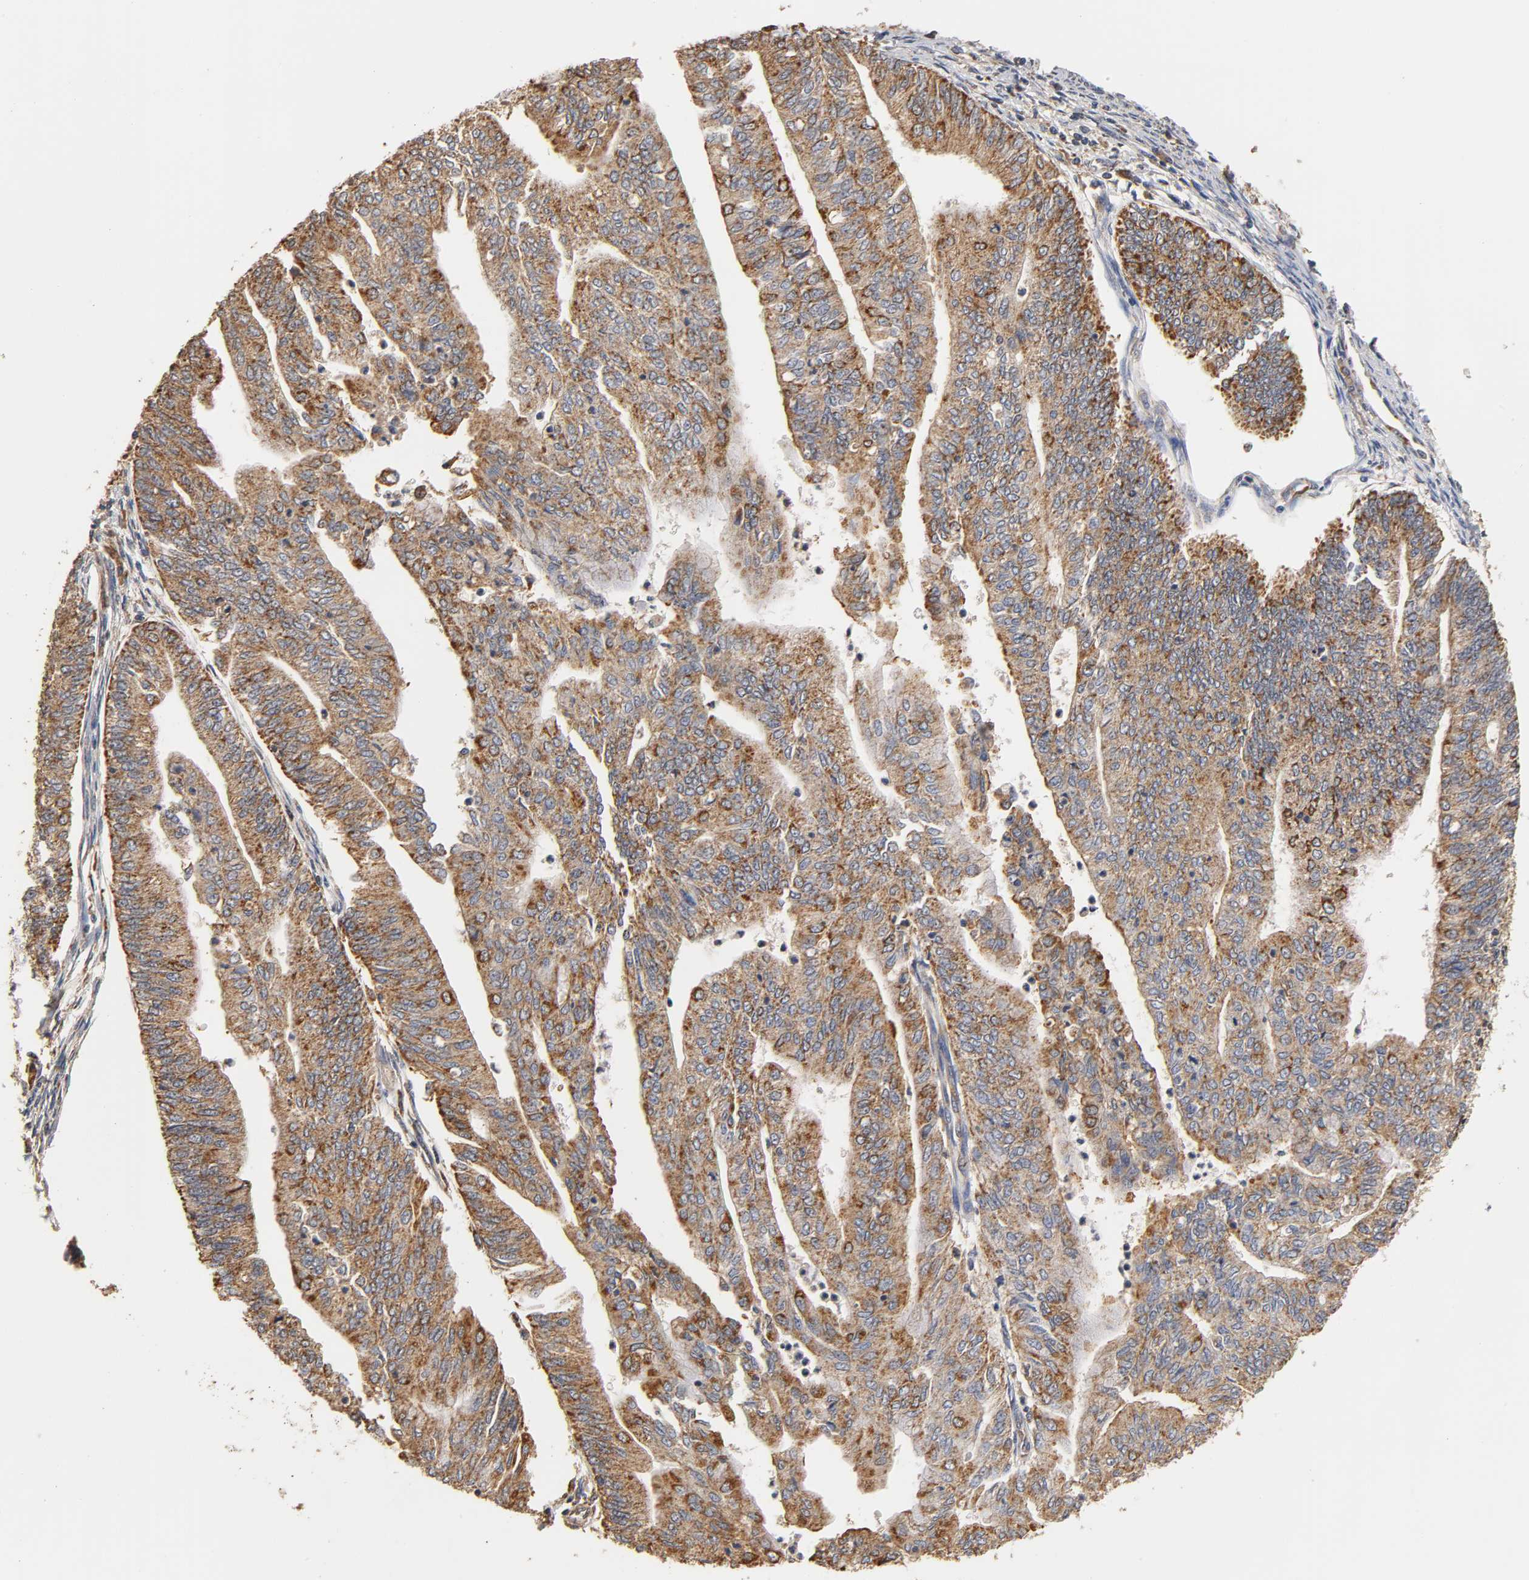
{"staining": {"intensity": "strong", "quantity": ">75%", "location": "cytoplasmic/membranous"}, "tissue": "endometrial cancer", "cell_type": "Tumor cells", "image_type": "cancer", "snomed": [{"axis": "morphology", "description": "Adenocarcinoma, NOS"}, {"axis": "topography", "description": "Endometrium"}], "caption": "Human adenocarcinoma (endometrial) stained with a brown dye displays strong cytoplasmic/membranous positive expression in approximately >75% of tumor cells.", "gene": "PKN1", "patient": {"sex": "female", "age": 59}}